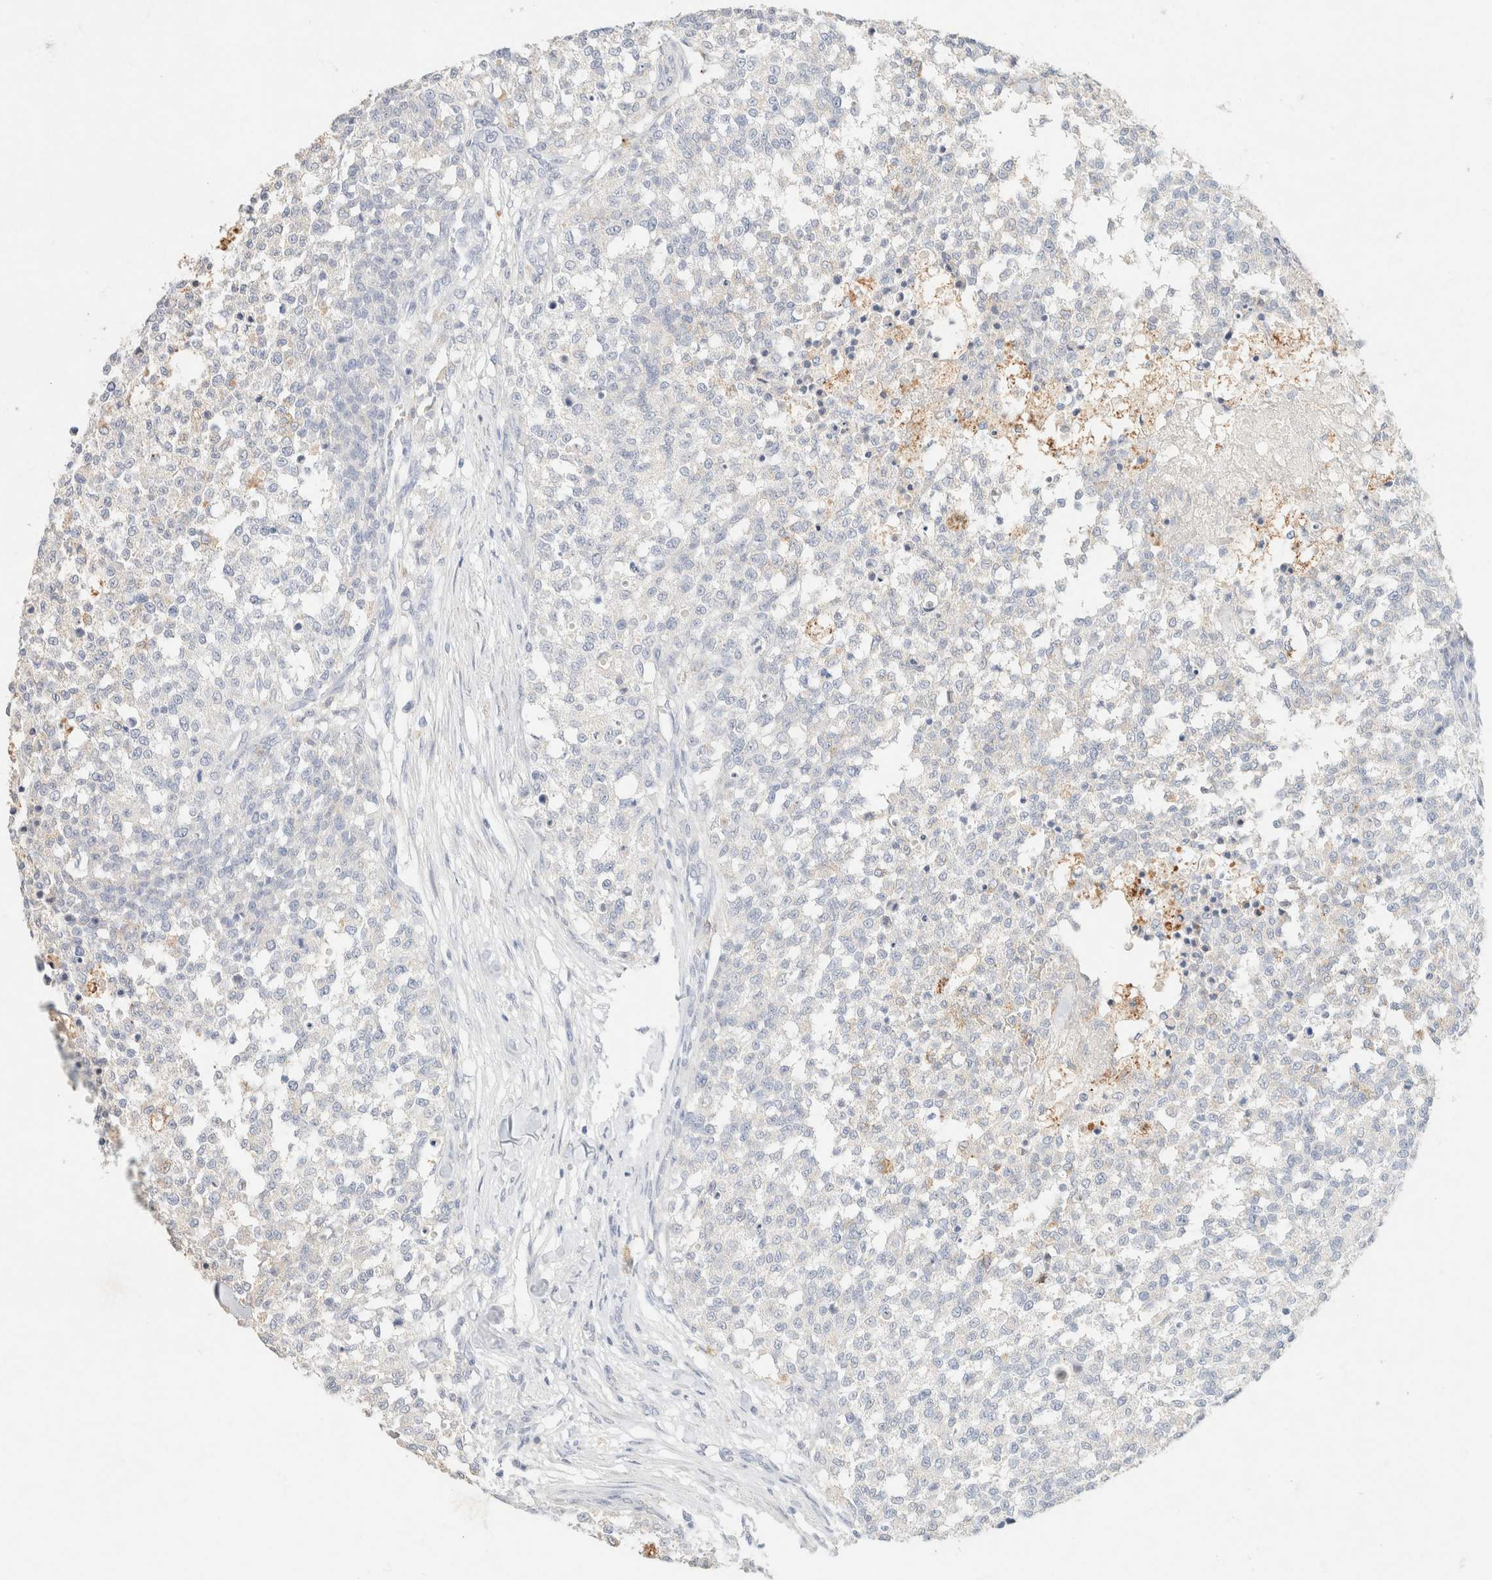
{"staining": {"intensity": "negative", "quantity": "none", "location": "none"}, "tissue": "testis cancer", "cell_type": "Tumor cells", "image_type": "cancer", "snomed": [{"axis": "morphology", "description": "Seminoma, NOS"}, {"axis": "topography", "description": "Testis"}], "caption": "A photomicrograph of human seminoma (testis) is negative for staining in tumor cells.", "gene": "CA12", "patient": {"sex": "male", "age": 59}}